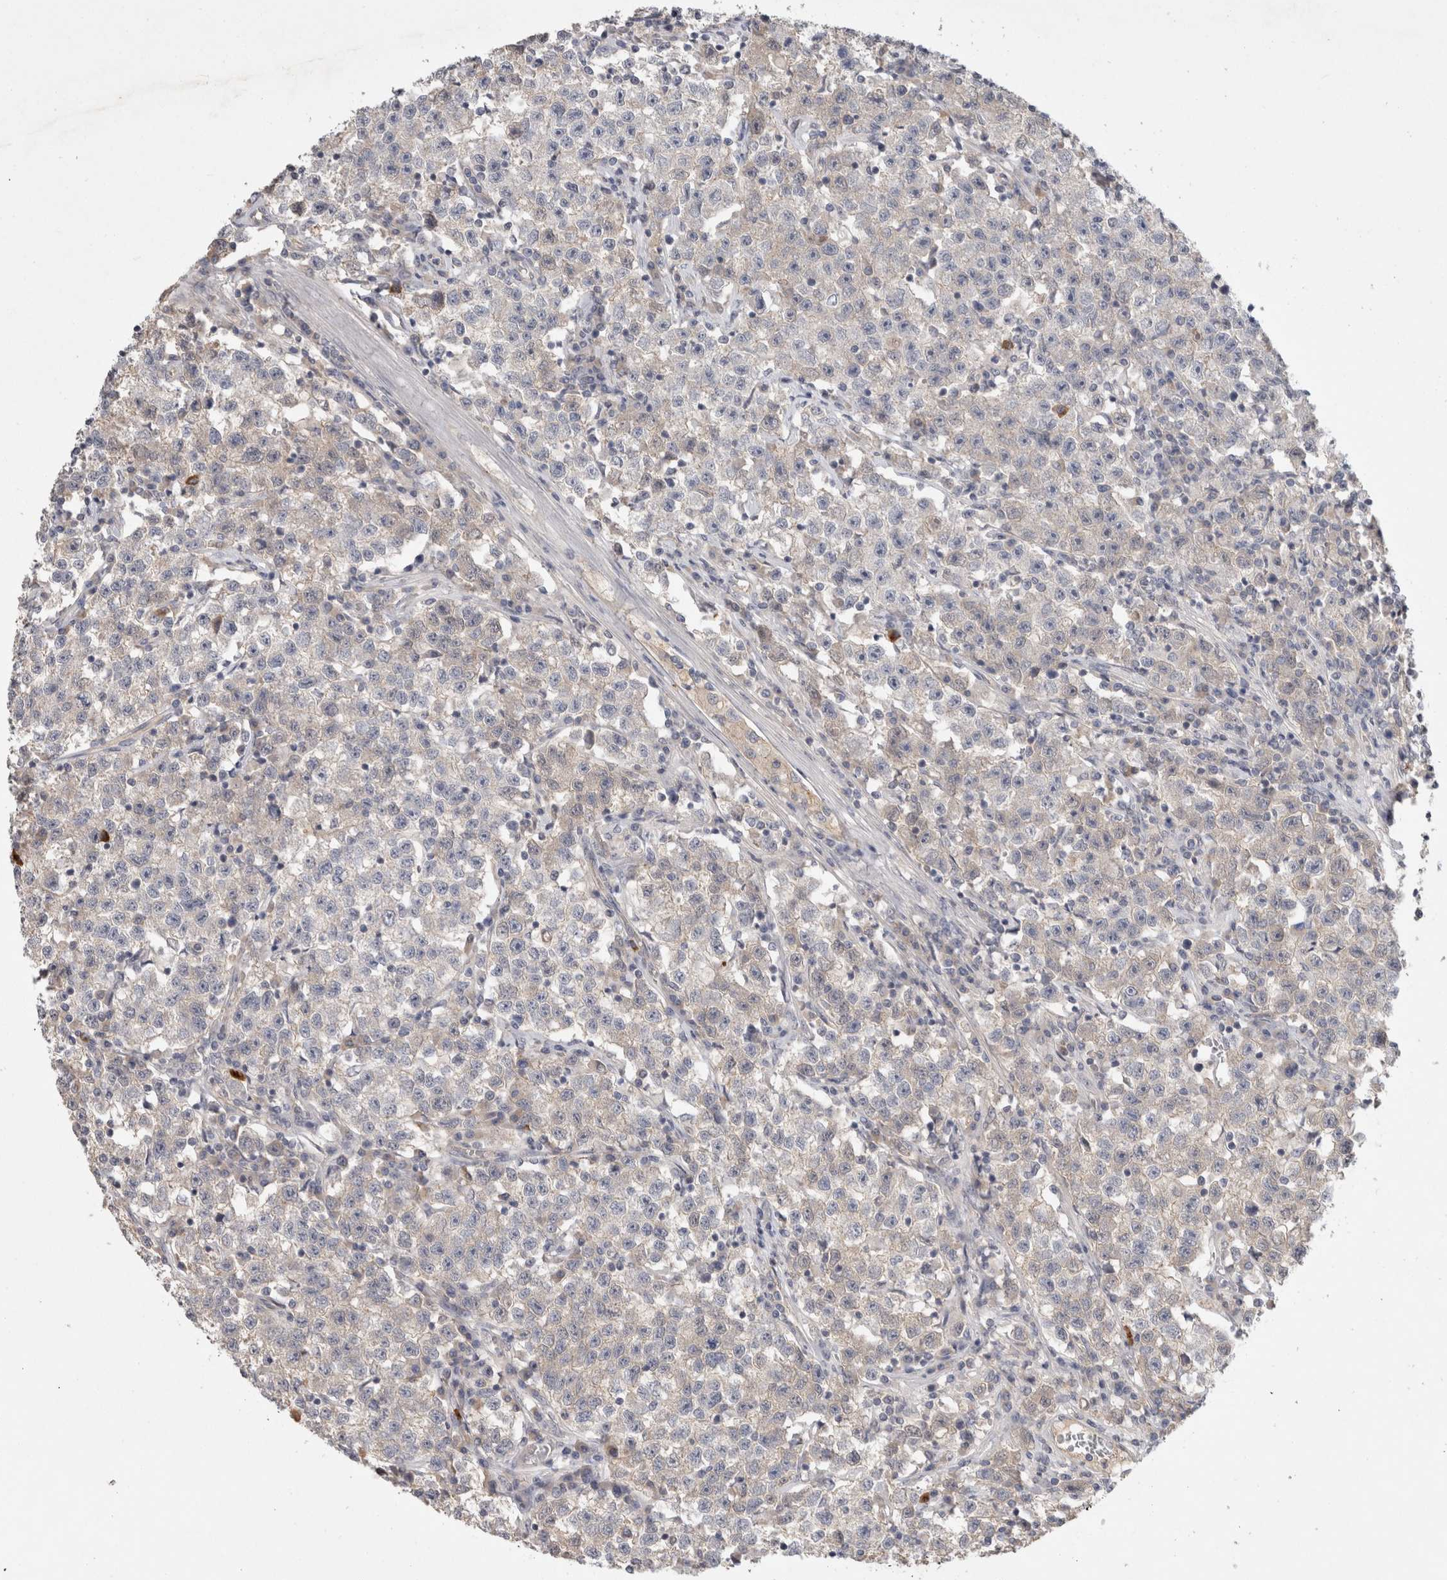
{"staining": {"intensity": "weak", "quantity": "<25%", "location": "cytoplasmic/membranous"}, "tissue": "testis cancer", "cell_type": "Tumor cells", "image_type": "cancer", "snomed": [{"axis": "morphology", "description": "Seminoma, NOS"}, {"axis": "topography", "description": "Testis"}], "caption": "Tumor cells show no significant positivity in testis cancer (seminoma).", "gene": "CERS3", "patient": {"sex": "male", "age": 22}}